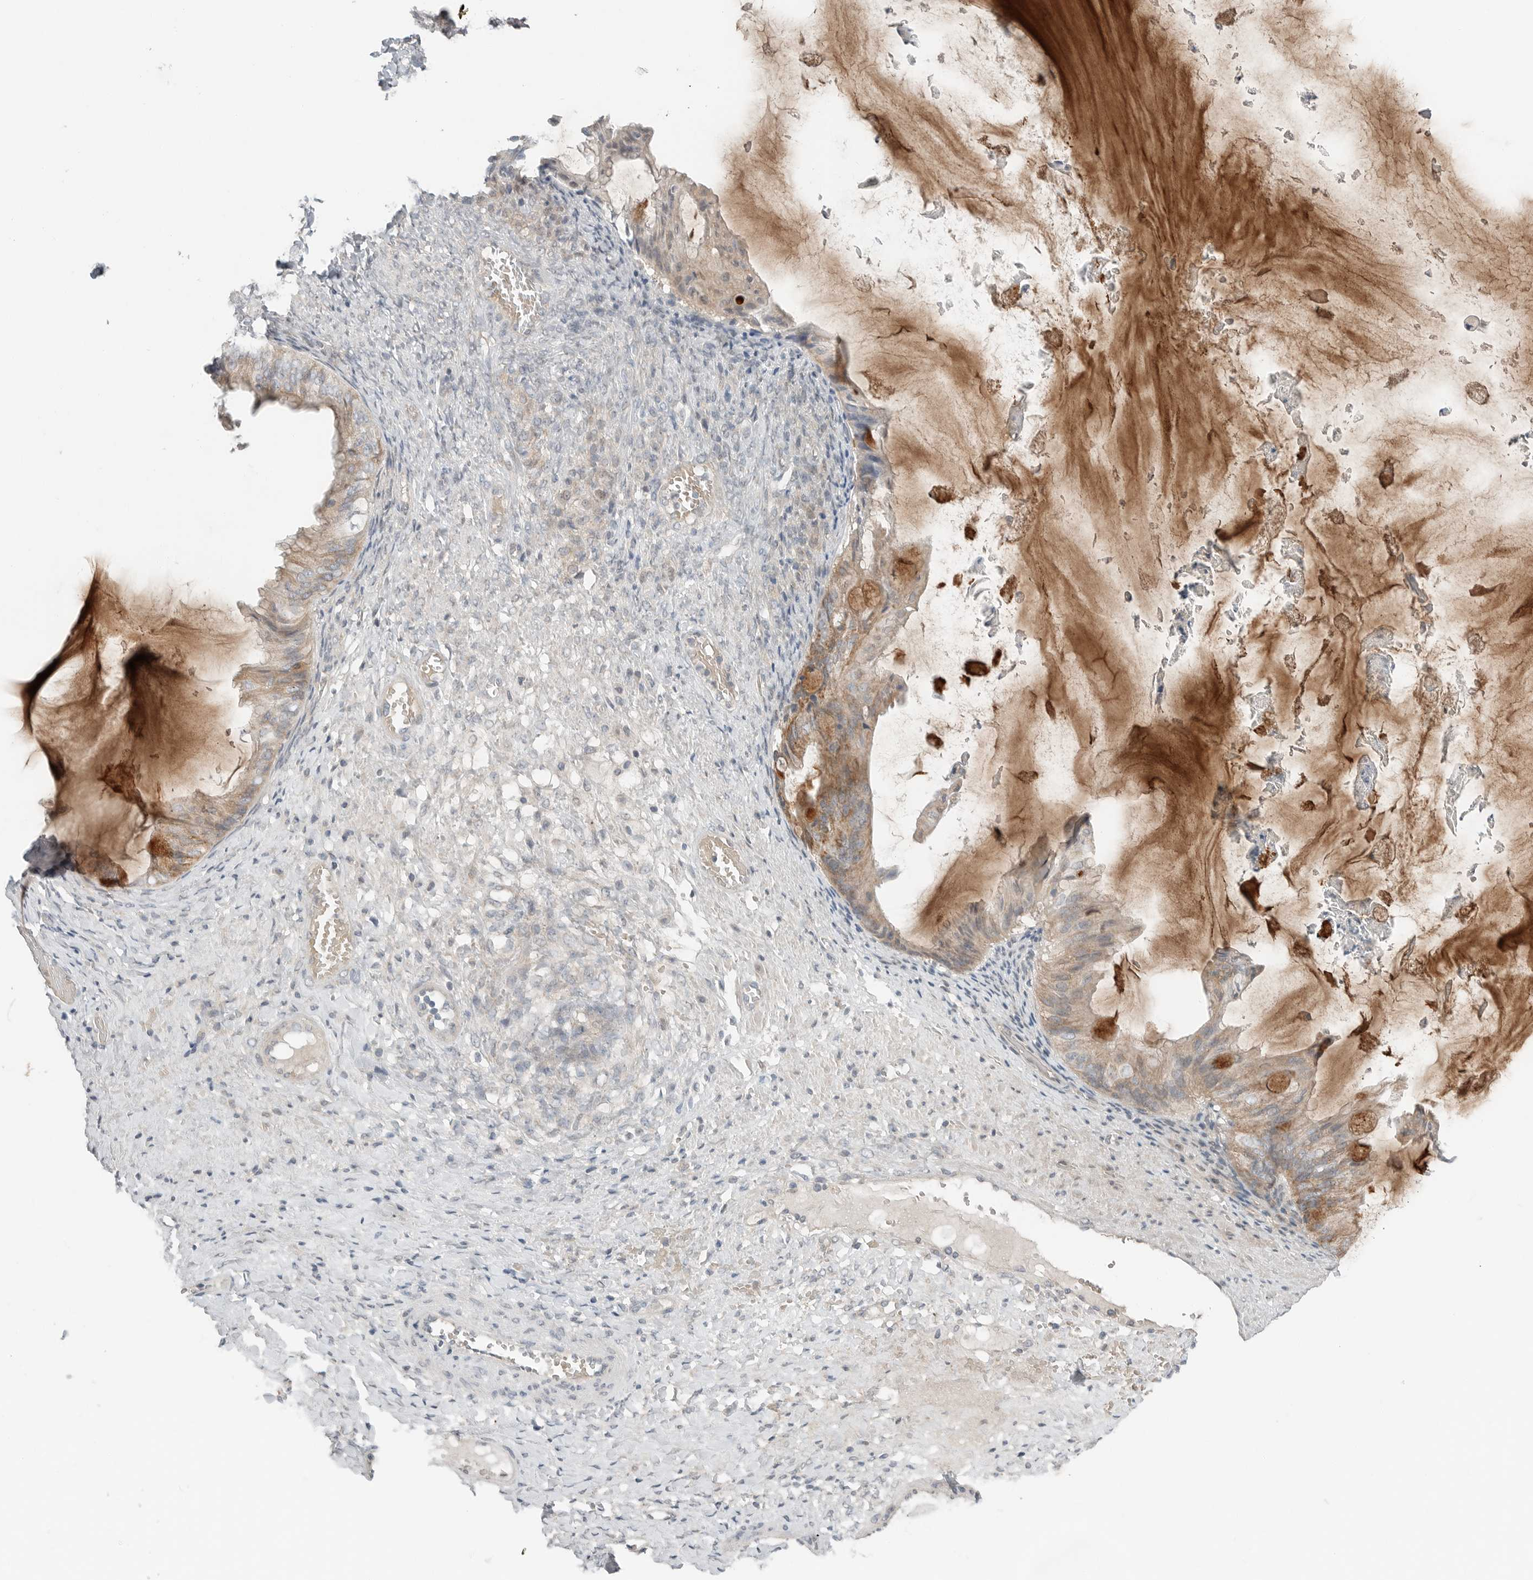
{"staining": {"intensity": "weak", "quantity": ">75%", "location": "cytoplasmic/membranous"}, "tissue": "ovarian cancer", "cell_type": "Tumor cells", "image_type": "cancer", "snomed": [{"axis": "morphology", "description": "Cystadenocarcinoma, mucinous, NOS"}, {"axis": "topography", "description": "Ovary"}], "caption": "Immunohistochemical staining of human ovarian cancer reveals weak cytoplasmic/membranous protein staining in about >75% of tumor cells.", "gene": "FCRLB", "patient": {"sex": "female", "age": 61}}